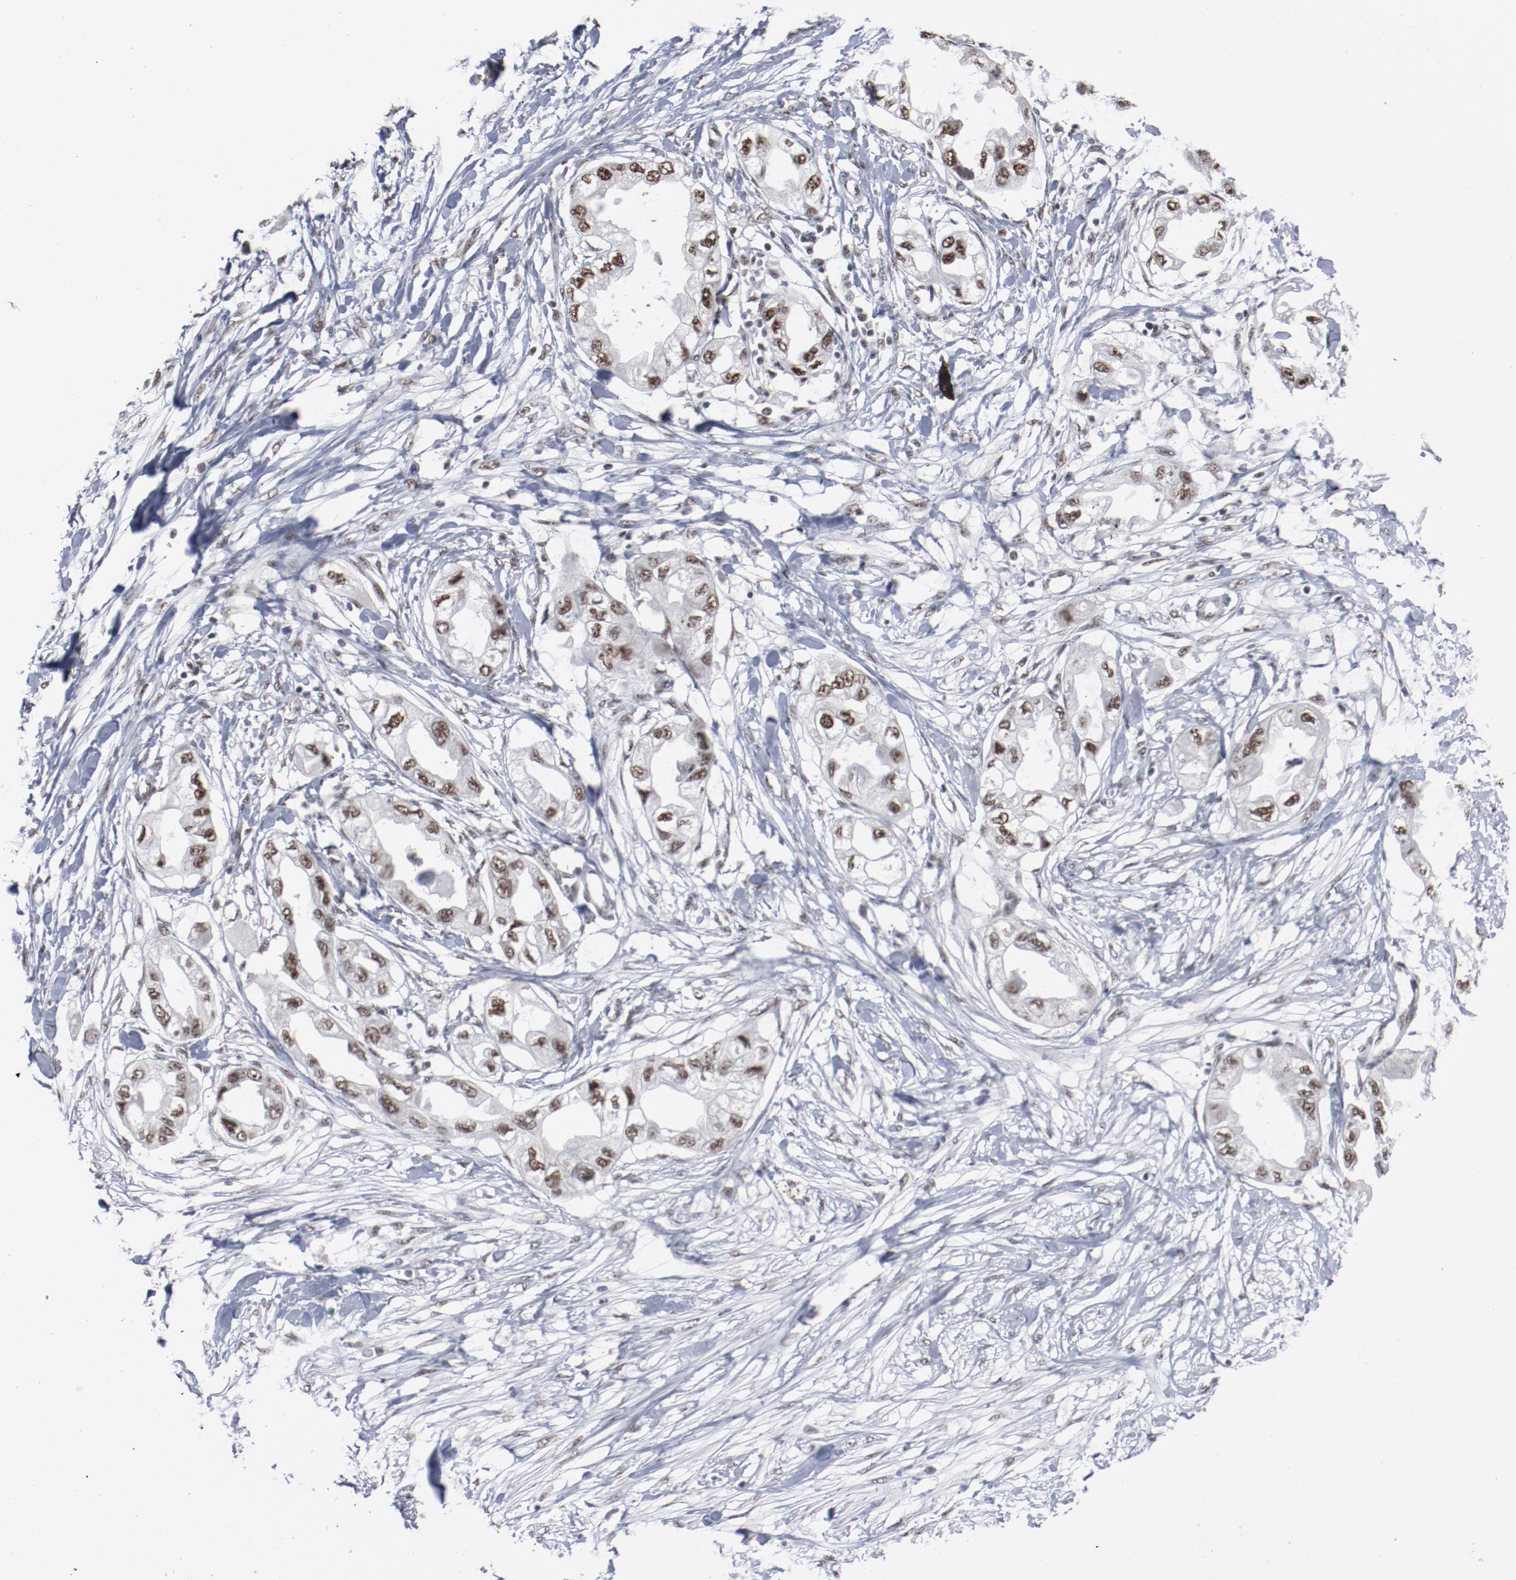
{"staining": {"intensity": "moderate", "quantity": ">75%", "location": "nuclear"}, "tissue": "endometrial cancer", "cell_type": "Tumor cells", "image_type": "cancer", "snomed": [{"axis": "morphology", "description": "Adenocarcinoma, NOS"}, {"axis": "topography", "description": "Endometrium"}], "caption": "Brown immunohistochemical staining in human adenocarcinoma (endometrial) exhibits moderate nuclear positivity in about >75% of tumor cells. (Brightfield microscopy of DAB IHC at high magnification).", "gene": "BUB3", "patient": {"sex": "female", "age": 67}}